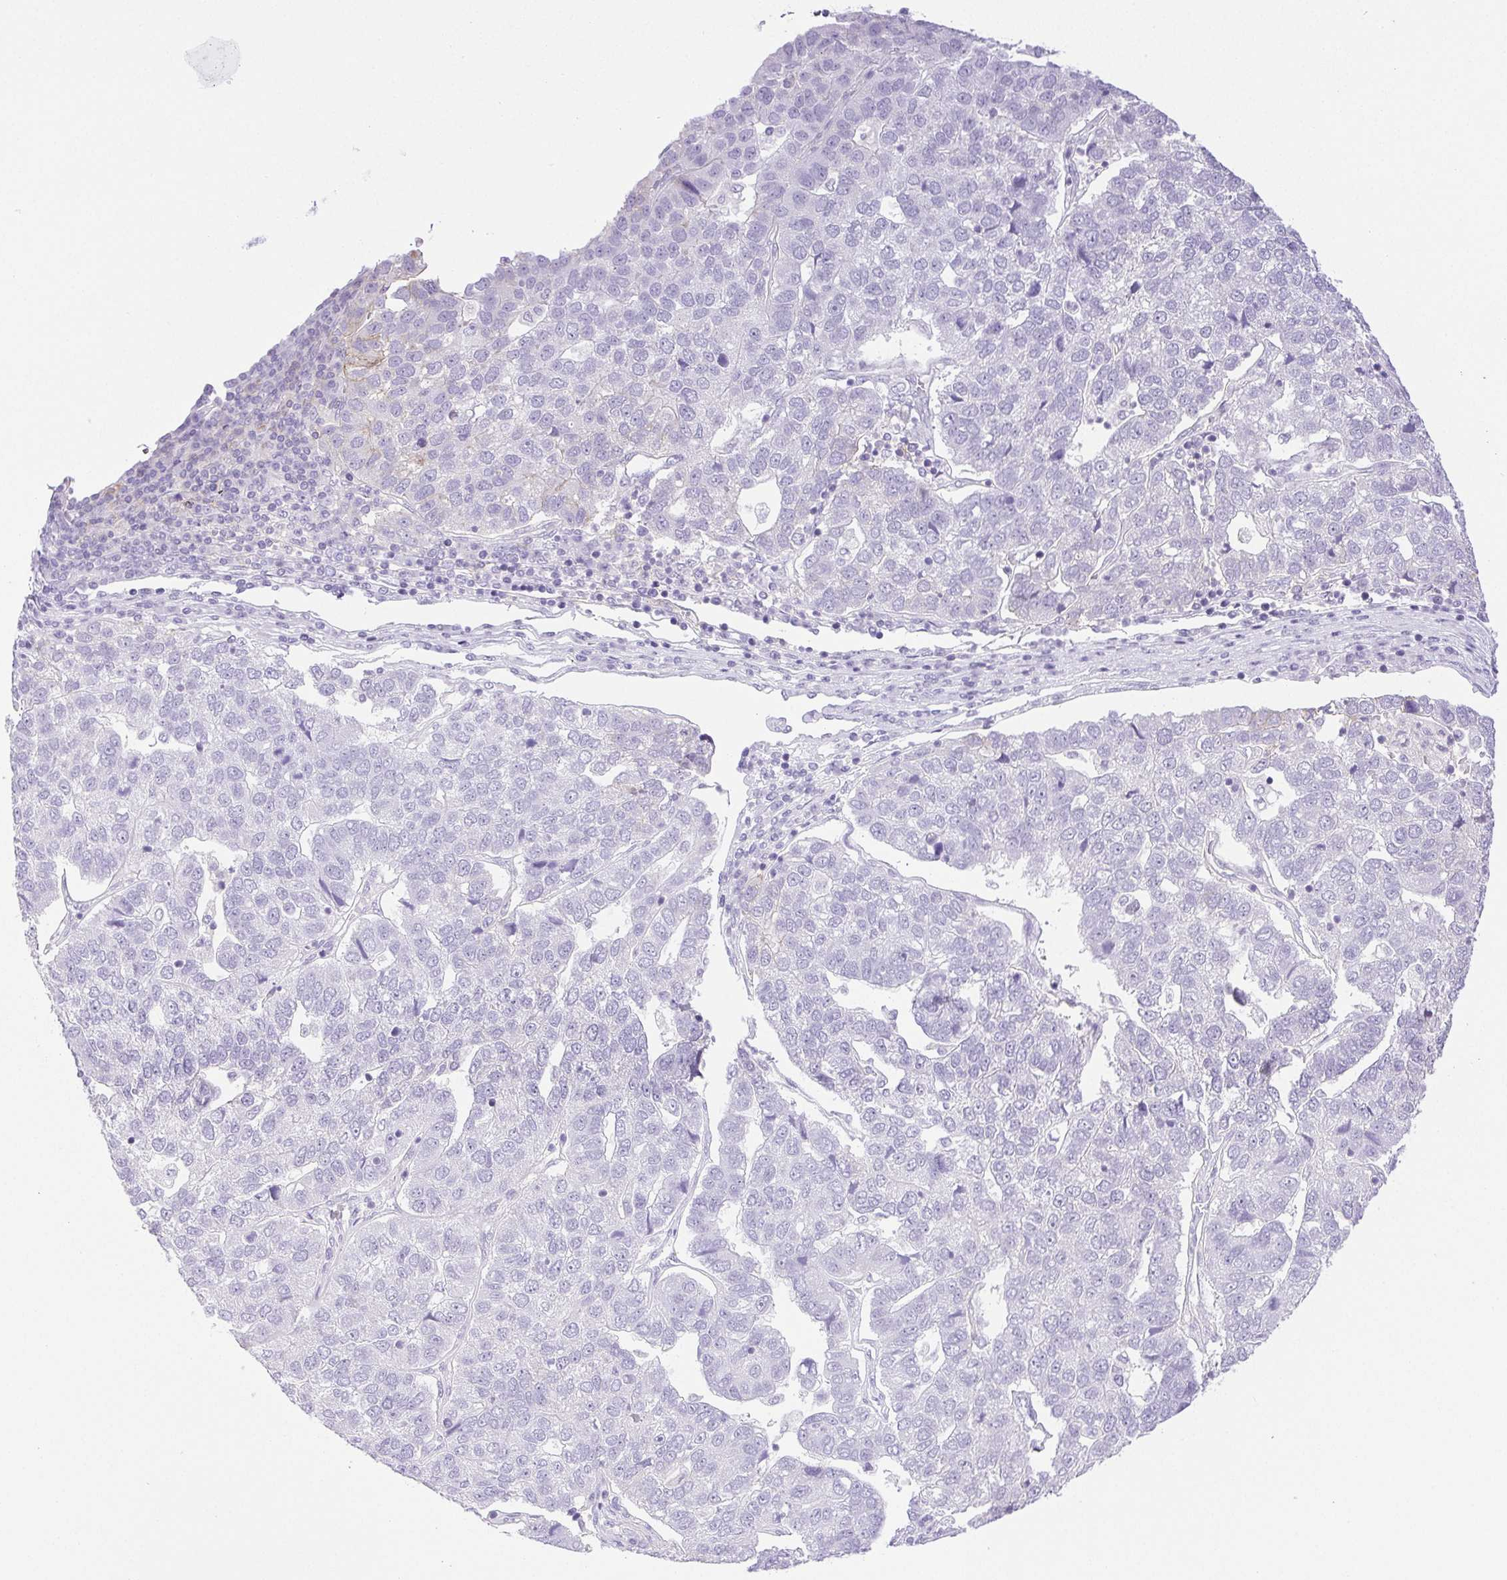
{"staining": {"intensity": "negative", "quantity": "none", "location": "none"}, "tissue": "pancreatic cancer", "cell_type": "Tumor cells", "image_type": "cancer", "snomed": [{"axis": "morphology", "description": "Adenocarcinoma, NOS"}, {"axis": "topography", "description": "Pancreas"}], "caption": "Pancreatic cancer stained for a protein using IHC reveals no staining tumor cells.", "gene": "HLA-G", "patient": {"sex": "female", "age": 61}}